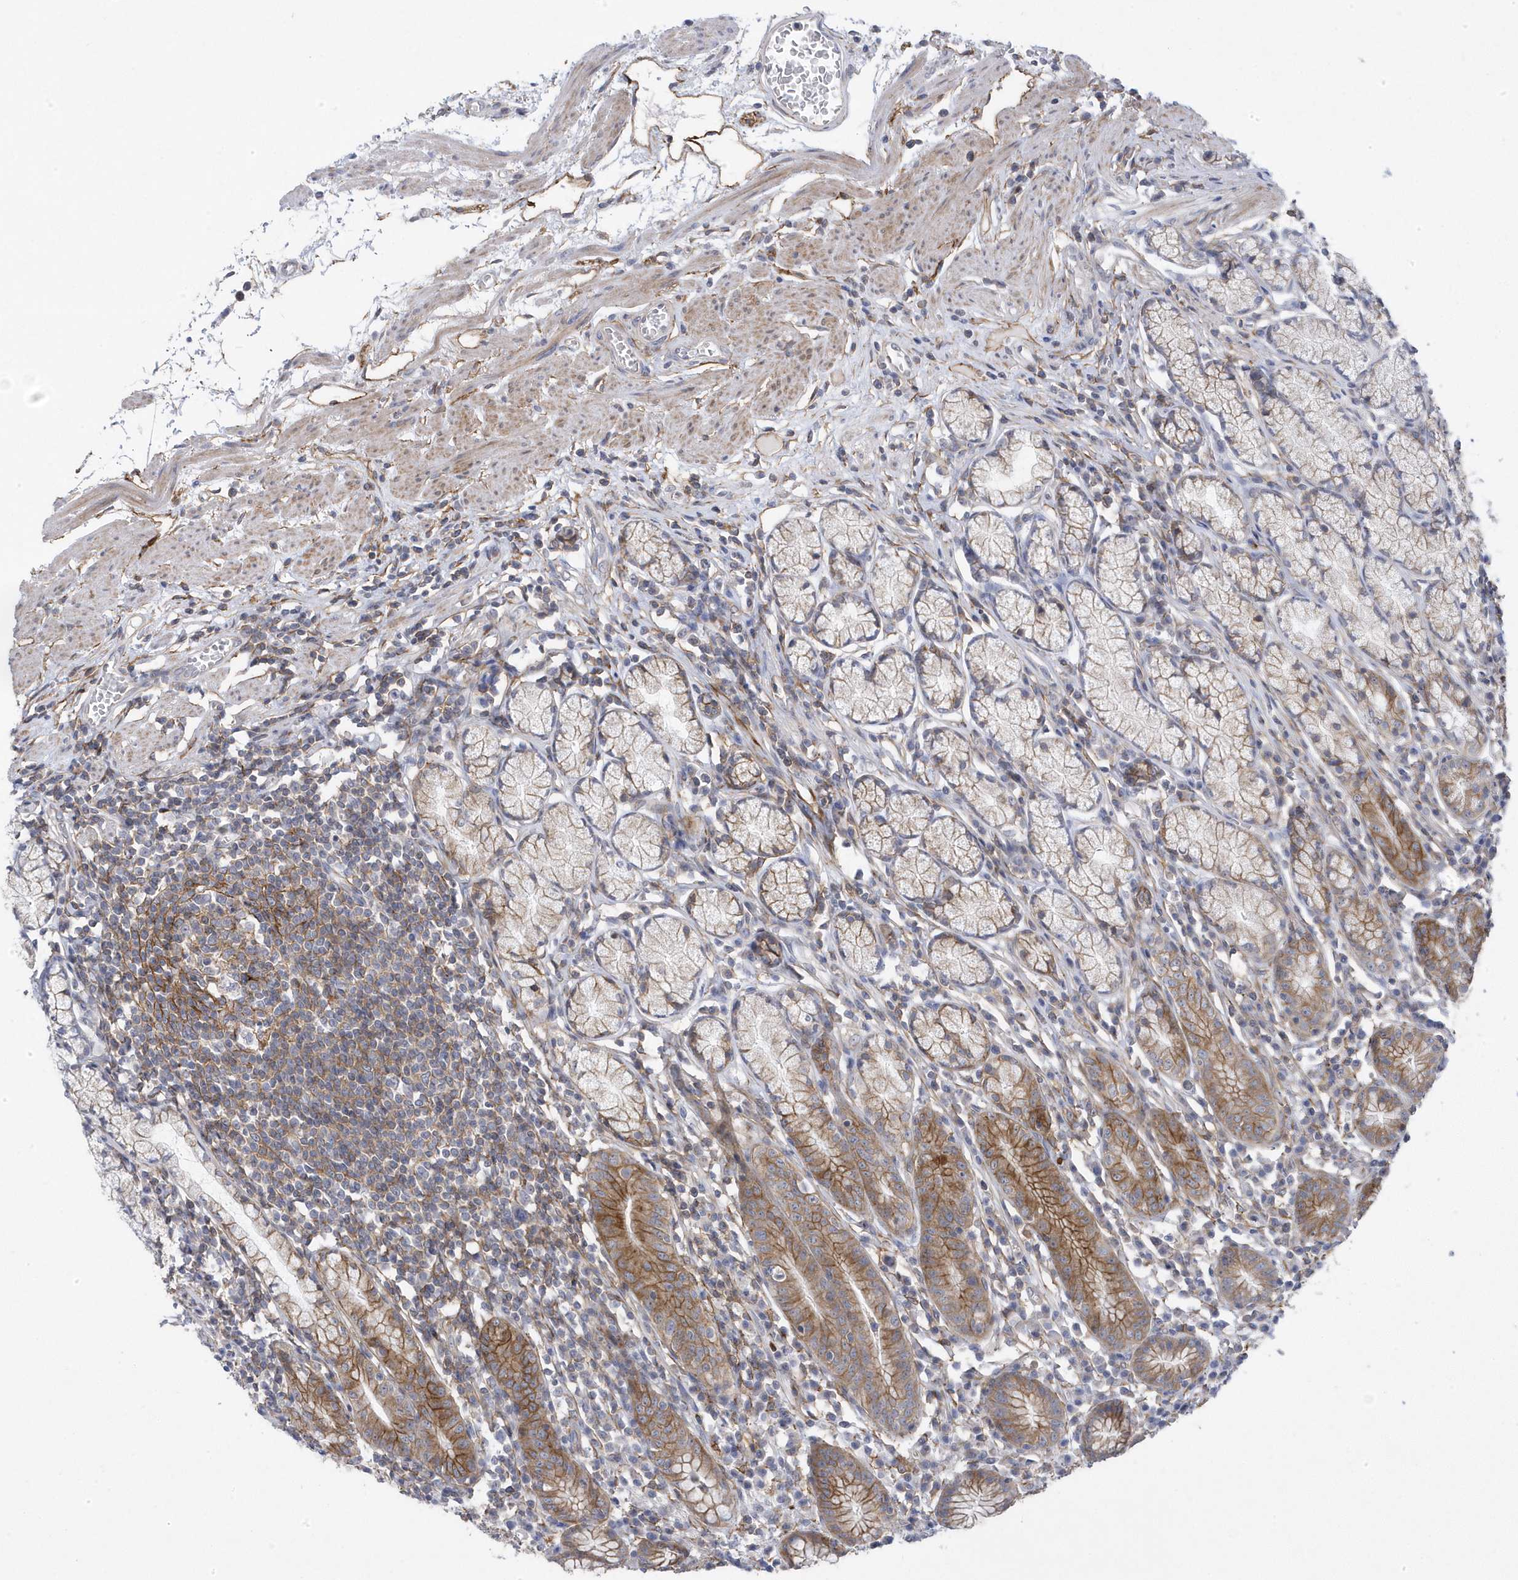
{"staining": {"intensity": "moderate", "quantity": "25%-75%", "location": "cytoplasmic/membranous"}, "tissue": "stomach", "cell_type": "Glandular cells", "image_type": "normal", "snomed": [{"axis": "morphology", "description": "Normal tissue, NOS"}, {"axis": "topography", "description": "Stomach"}], "caption": "Immunohistochemical staining of unremarkable human stomach demonstrates 25%-75% levels of moderate cytoplasmic/membranous protein staining in approximately 25%-75% of glandular cells. (IHC, brightfield microscopy, high magnification).", "gene": "ANAPC1", "patient": {"sex": "male", "age": 55}}